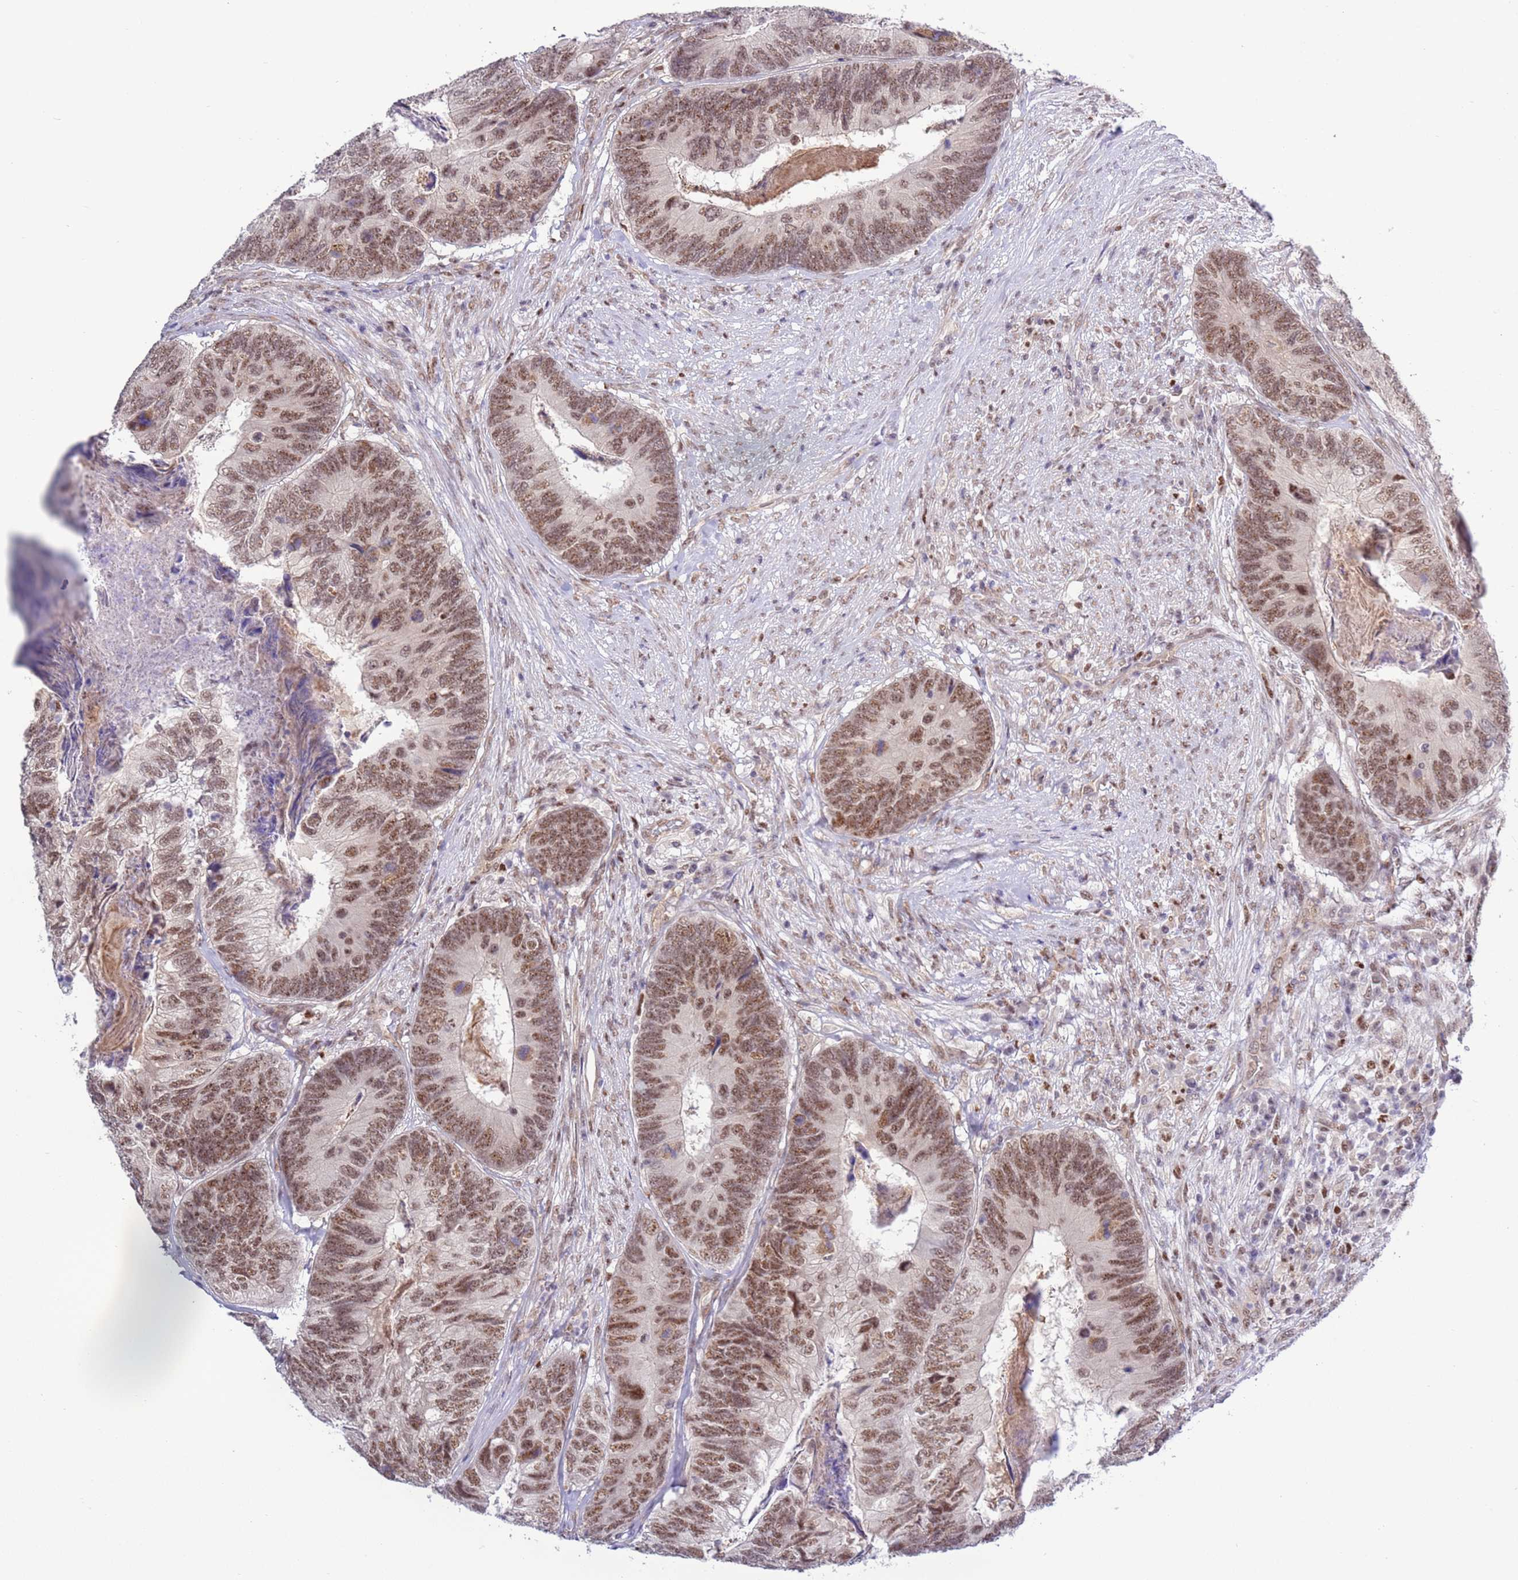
{"staining": {"intensity": "moderate", "quantity": ">75%", "location": "nuclear"}, "tissue": "colorectal cancer", "cell_type": "Tumor cells", "image_type": "cancer", "snomed": [{"axis": "morphology", "description": "Adenocarcinoma, NOS"}, {"axis": "topography", "description": "Colon"}], "caption": "This is an image of immunohistochemistry (IHC) staining of adenocarcinoma (colorectal), which shows moderate staining in the nuclear of tumor cells.", "gene": "PRPF6", "patient": {"sex": "female", "age": 67}}